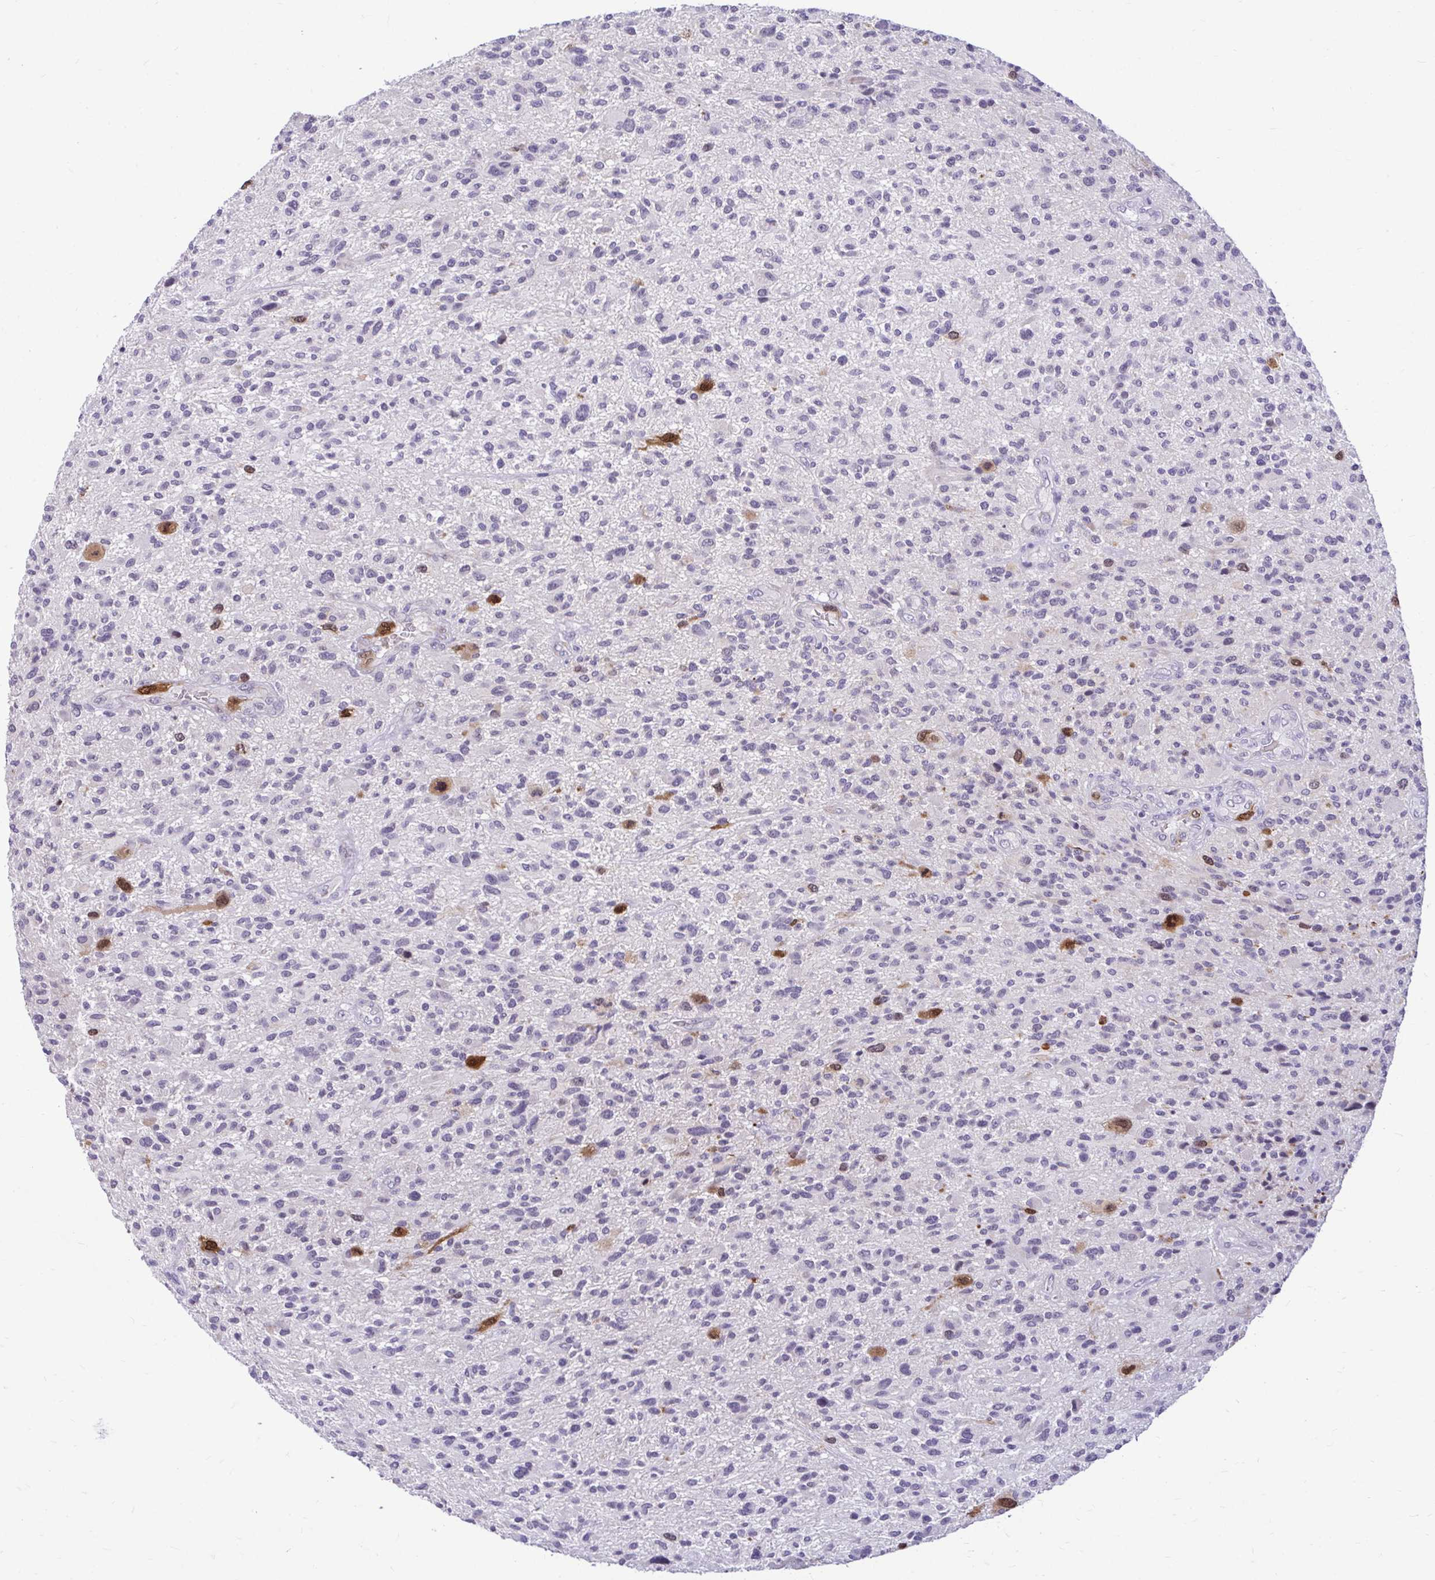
{"staining": {"intensity": "strong", "quantity": "<25%", "location": "nuclear"}, "tissue": "glioma", "cell_type": "Tumor cells", "image_type": "cancer", "snomed": [{"axis": "morphology", "description": "Glioma, malignant, High grade"}, {"axis": "topography", "description": "Brain"}], "caption": "Protein analysis of glioma tissue reveals strong nuclear expression in about <25% of tumor cells.", "gene": "CDC20", "patient": {"sex": "male", "age": 47}}